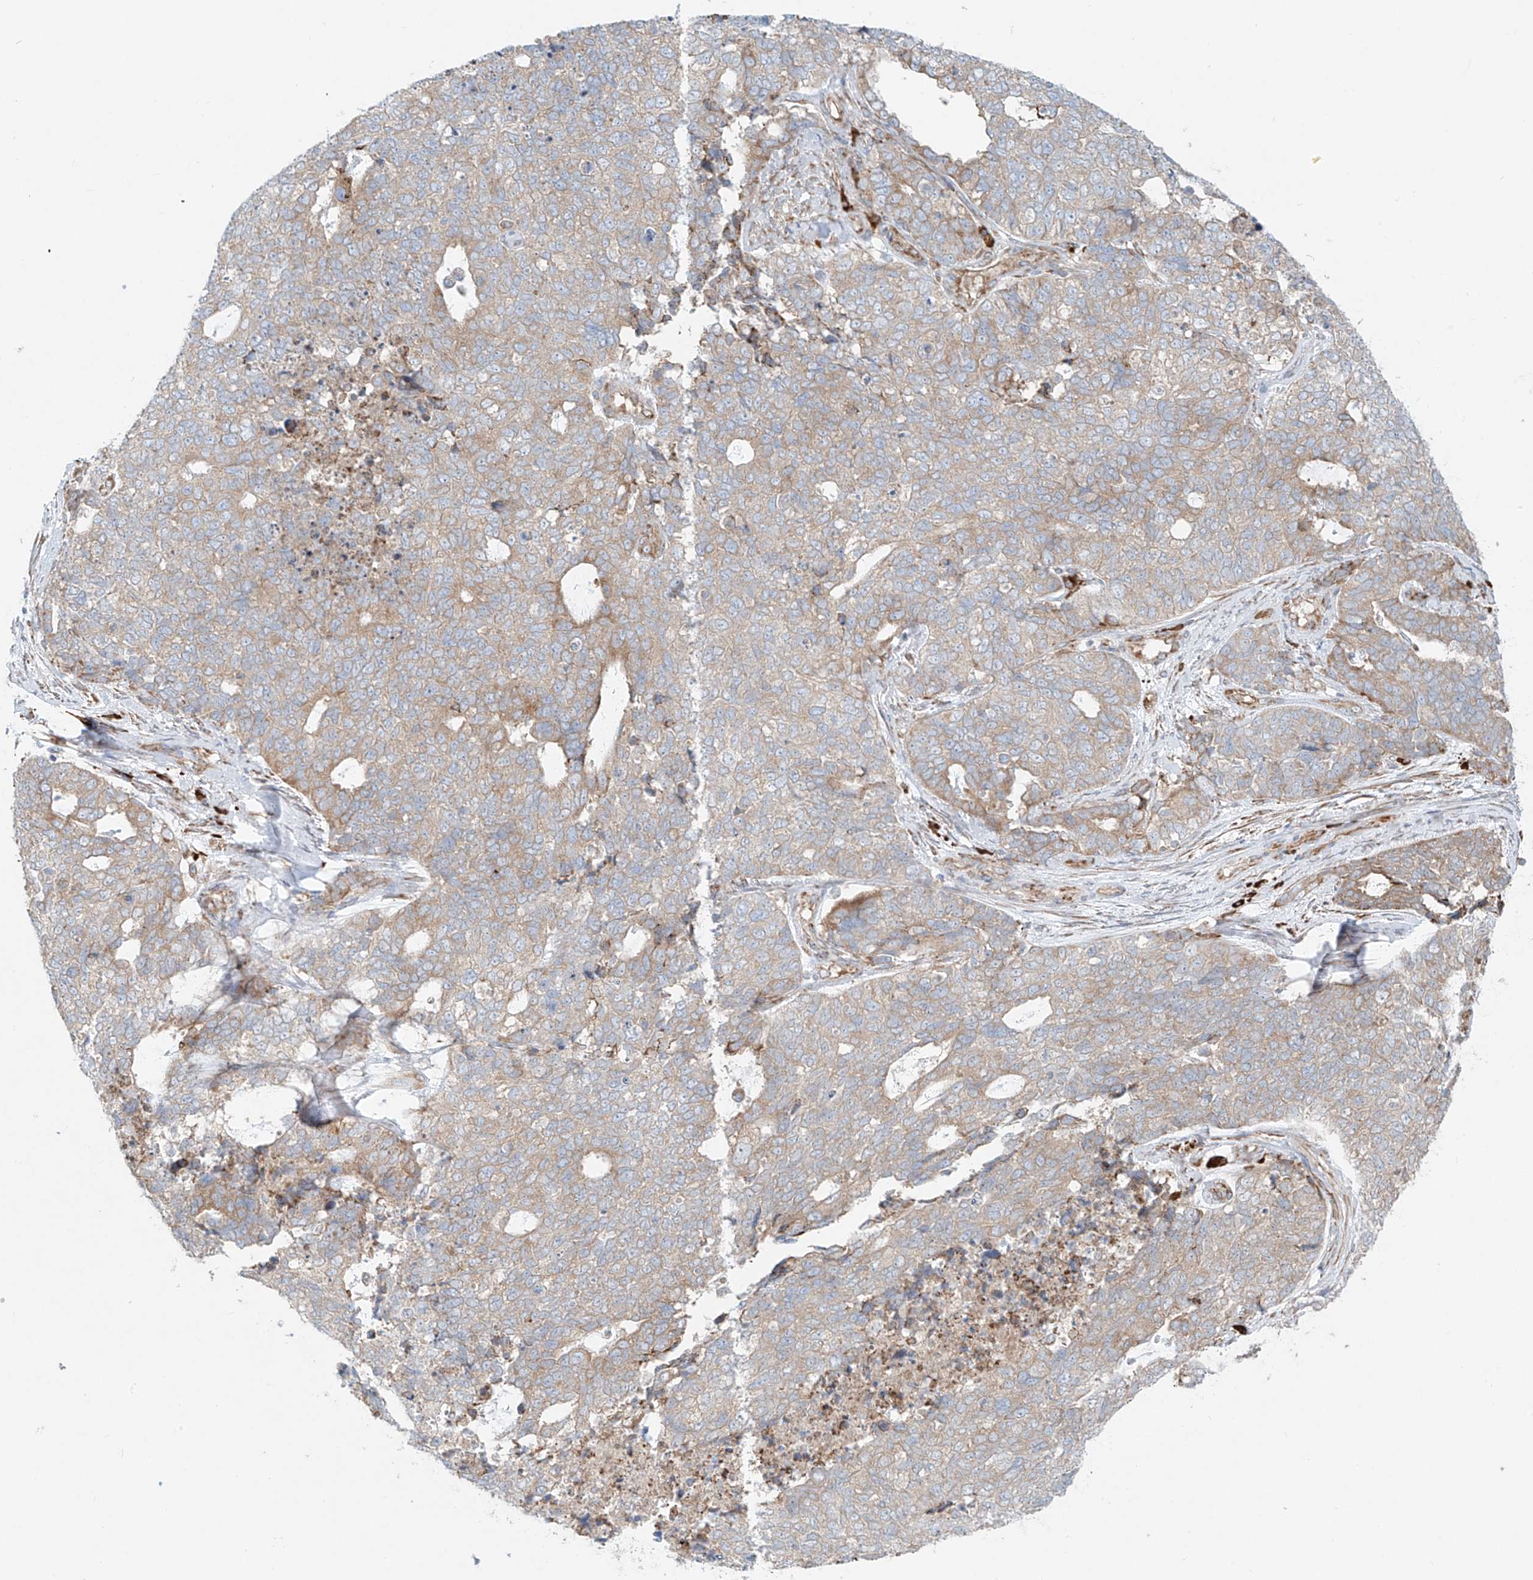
{"staining": {"intensity": "weak", "quantity": "25%-75%", "location": "cytoplasmic/membranous"}, "tissue": "cervical cancer", "cell_type": "Tumor cells", "image_type": "cancer", "snomed": [{"axis": "morphology", "description": "Squamous cell carcinoma, NOS"}, {"axis": "topography", "description": "Cervix"}], "caption": "Immunohistochemical staining of squamous cell carcinoma (cervical) displays low levels of weak cytoplasmic/membranous expression in approximately 25%-75% of tumor cells.", "gene": "EIPR1", "patient": {"sex": "female", "age": 63}}